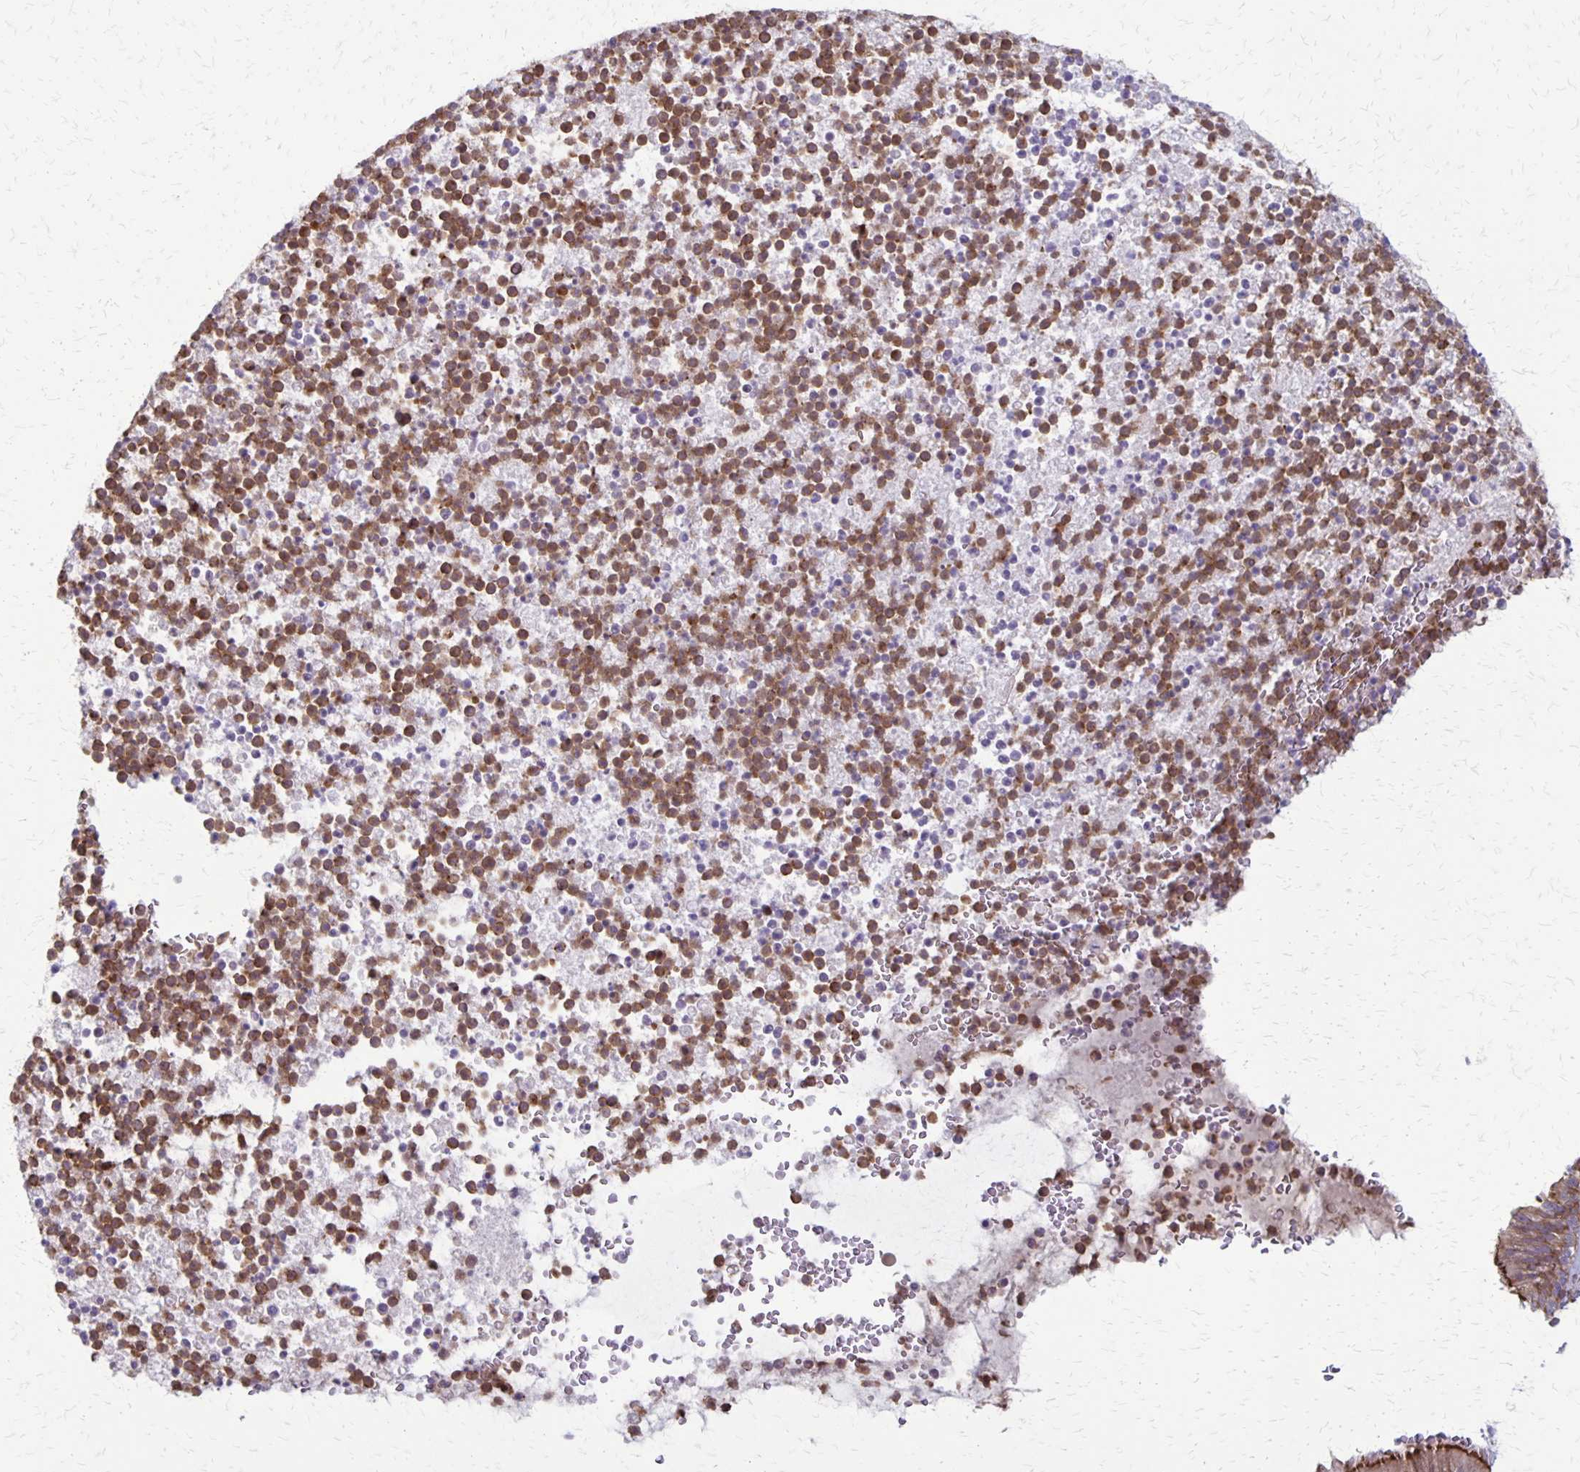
{"staining": {"intensity": "moderate", "quantity": ">75%", "location": "cytoplasmic/membranous"}, "tissue": "bronchus", "cell_type": "Respiratory epithelial cells", "image_type": "normal", "snomed": [{"axis": "morphology", "description": "Normal tissue, NOS"}, {"axis": "topography", "description": "Cartilage tissue"}, {"axis": "topography", "description": "Bronchus"}], "caption": "Immunohistochemistry (IHC) of unremarkable human bronchus reveals medium levels of moderate cytoplasmic/membranous staining in approximately >75% of respiratory epithelial cells.", "gene": "SEPTIN5", "patient": {"sex": "male", "age": 56}}